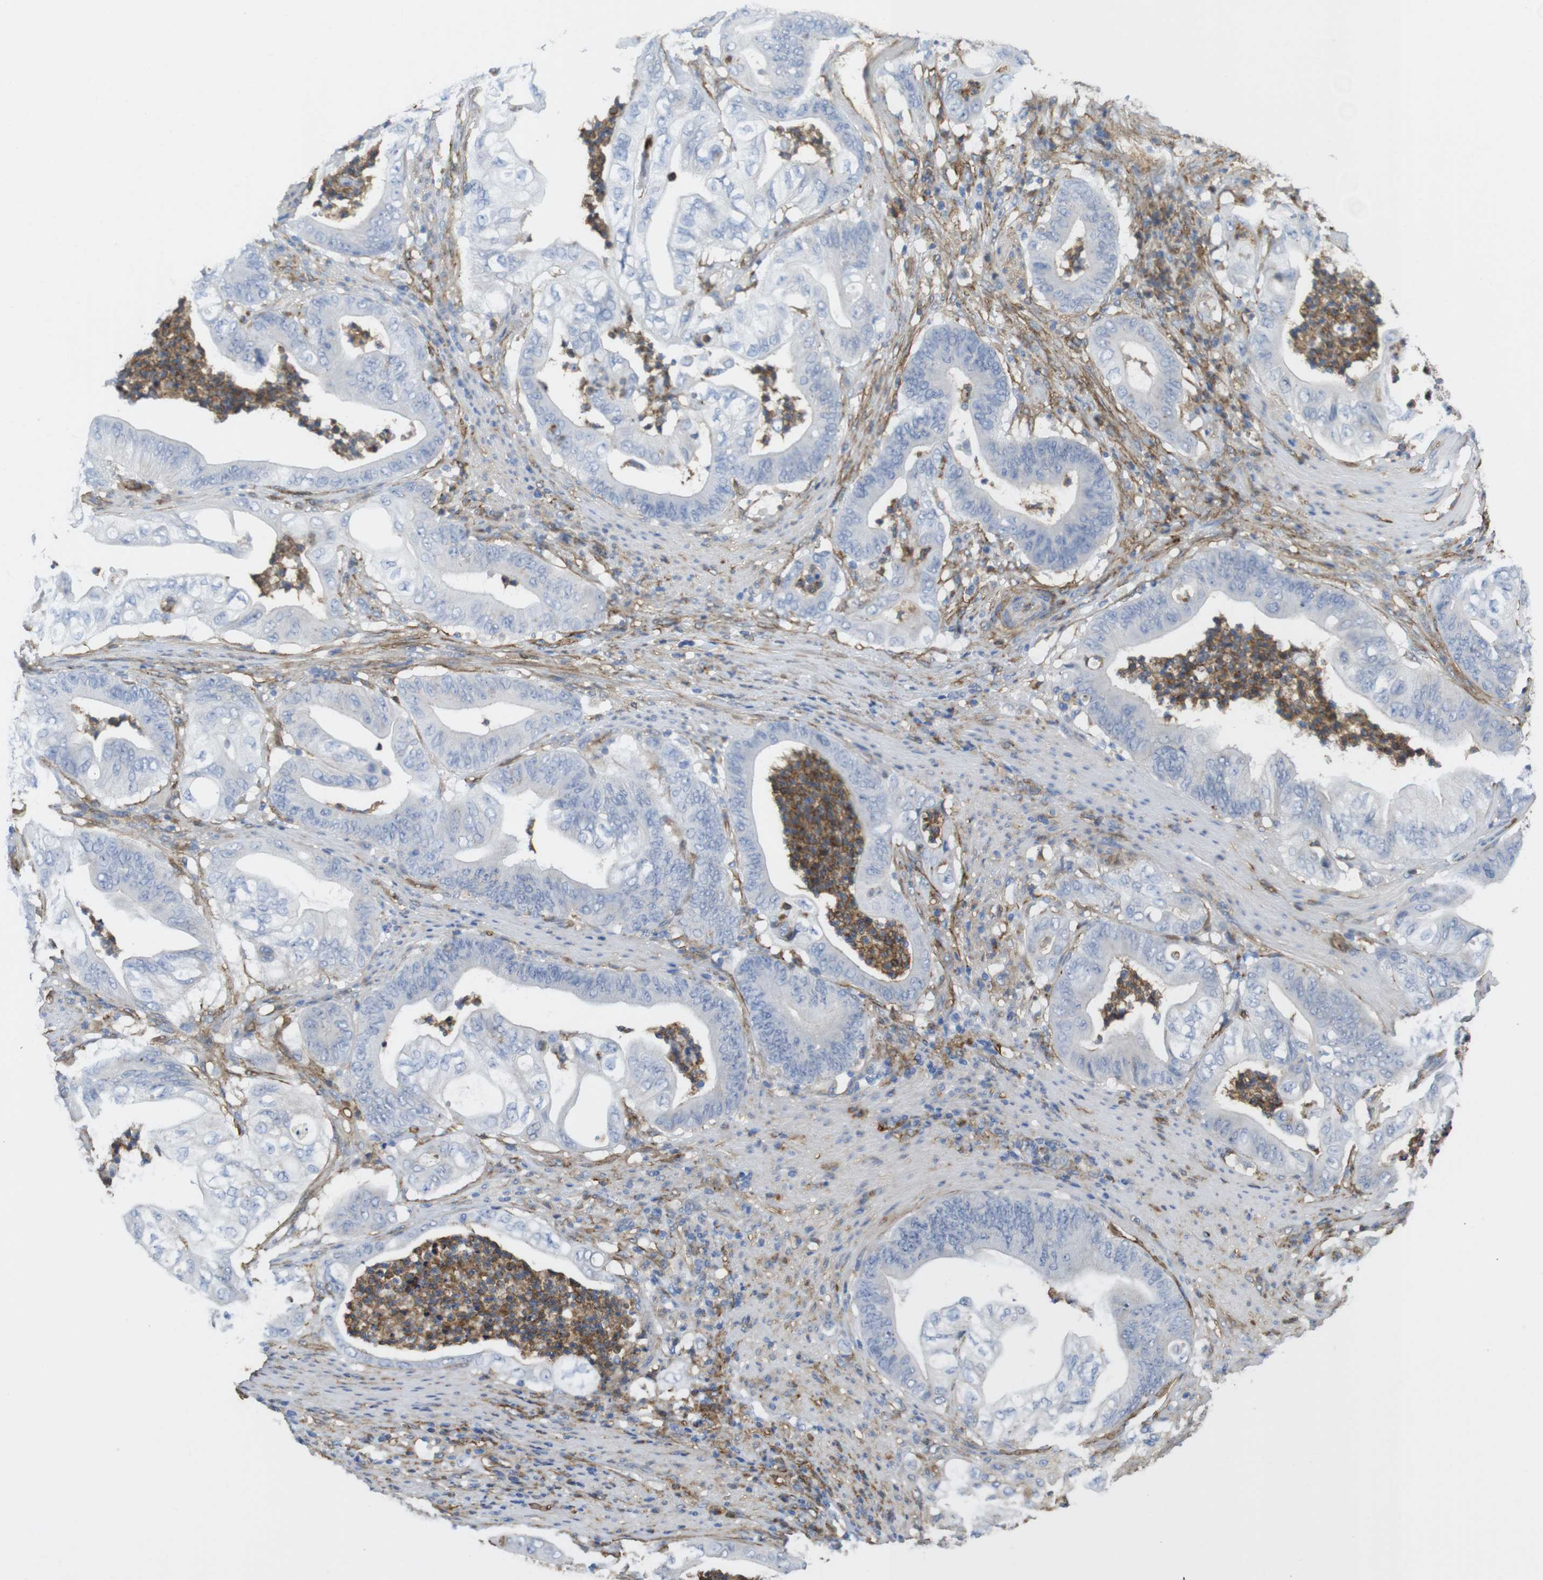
{"staining": {"intensity": "negative", "quantity": "none", "location": "none"}, "tissue": "stomach cancer", "cell_type": "Tumor cells", "image_type": "cancer", "snomed": [{"axis": "morphology", "description": "Adenocarcinoma, NOS"}, {"axis": "topography", "description": "Stomach"}], "caption": "Tumor cells are negative for protein expression in human stomach cancer.", "gene": "CYBRD1", "patient": {"sex": "female", "age": 73}}